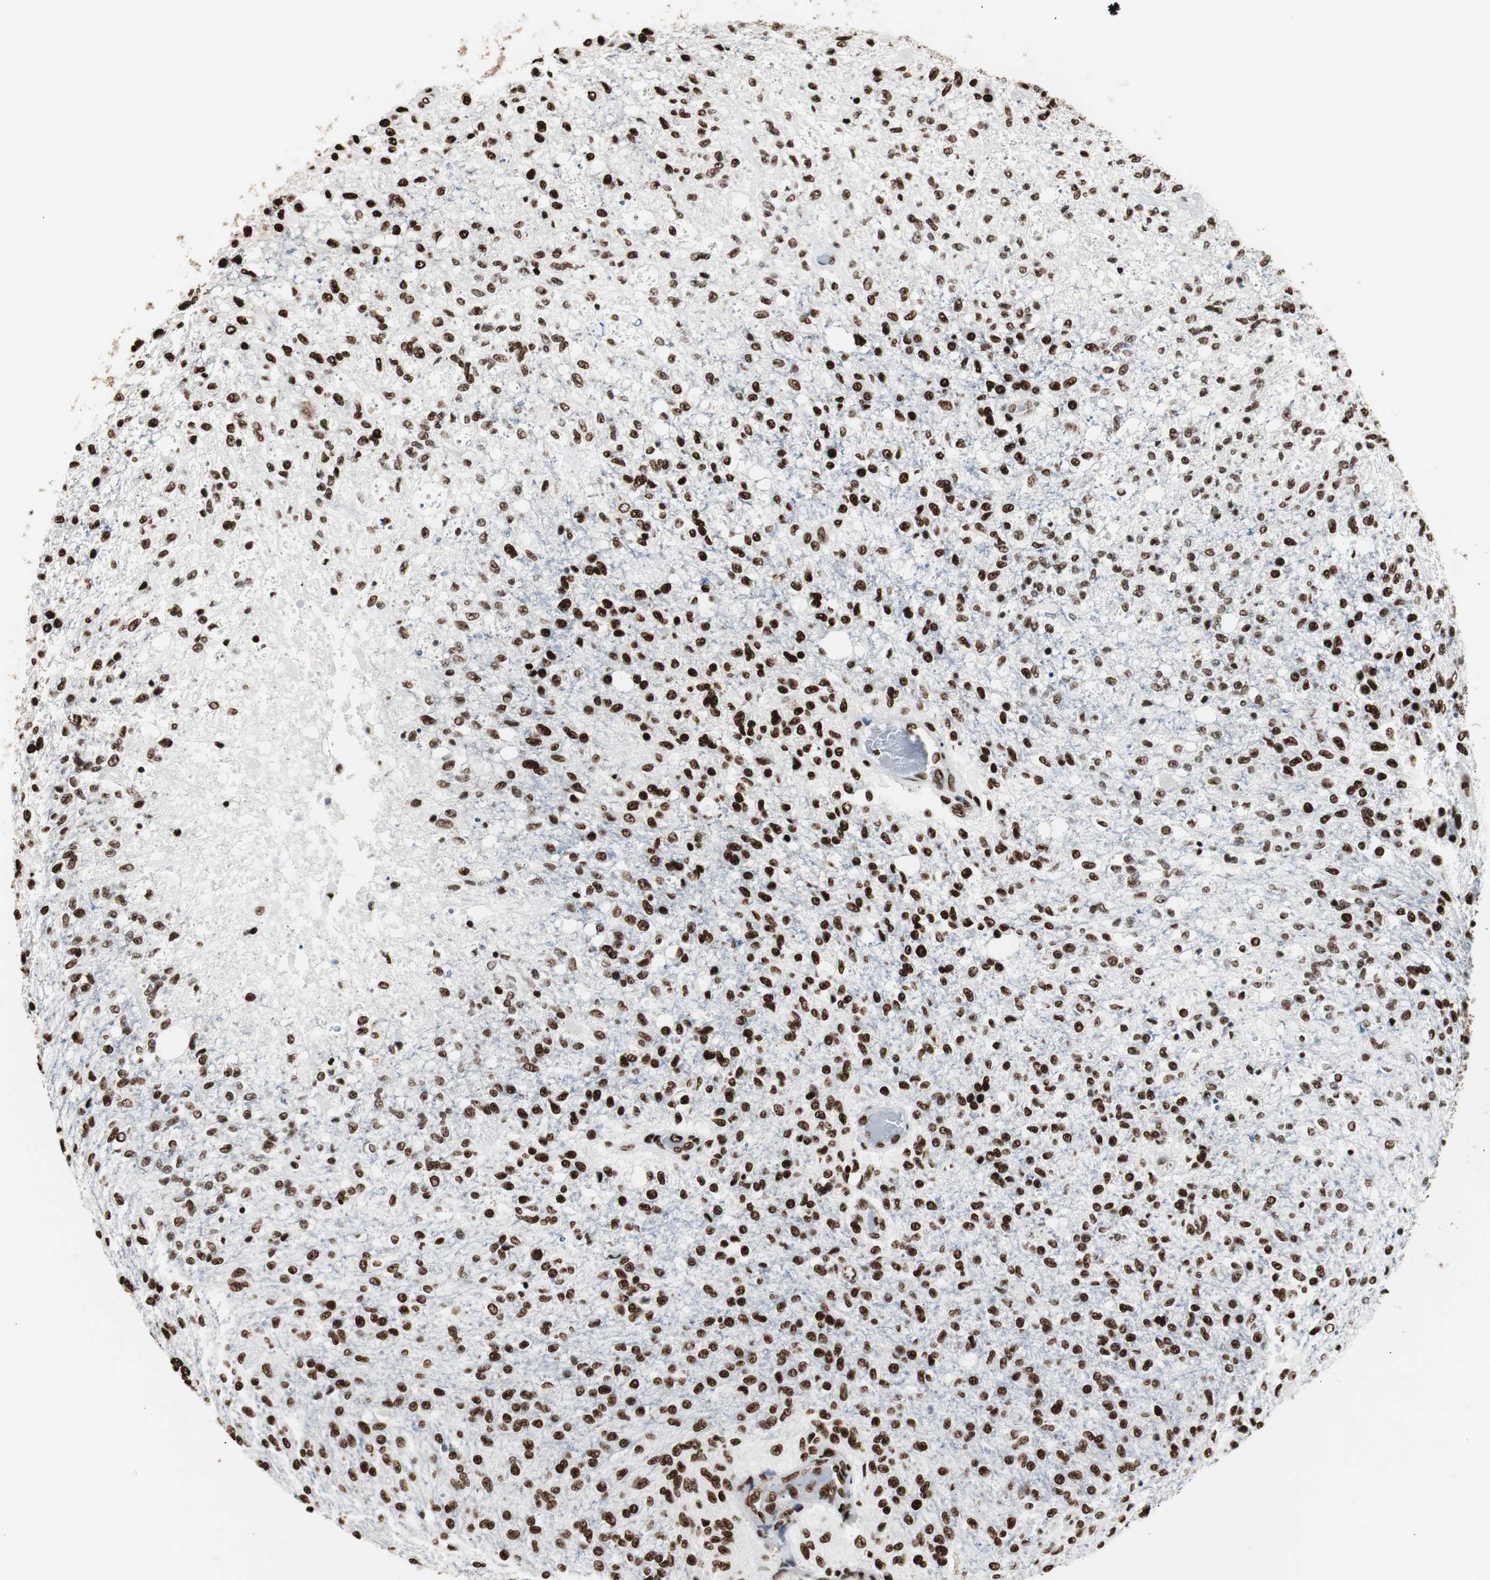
{"staining": {"intensity": "strong", "quantity": ">75%", "location": "nuclear"}, "tissue": "glioma", "cell_type": "Tumor cells", "image_type": "cancer", "snomed": [{"axis": "morphology", "description": "Normal tissue, NOS"}, {"axis": "morphology", "description": "Glioma, malignant, High grade"}, {"axis": "topography", "description": "Cerebral cortex"}], "caption": "A histopathology image showing strong nuclear positivity in about >75% of tumor cells in glioma, as visualized by brown immunohistochemical staining.", "gene": "MTA2", "patient": {"sex": "male", "age": 77}}